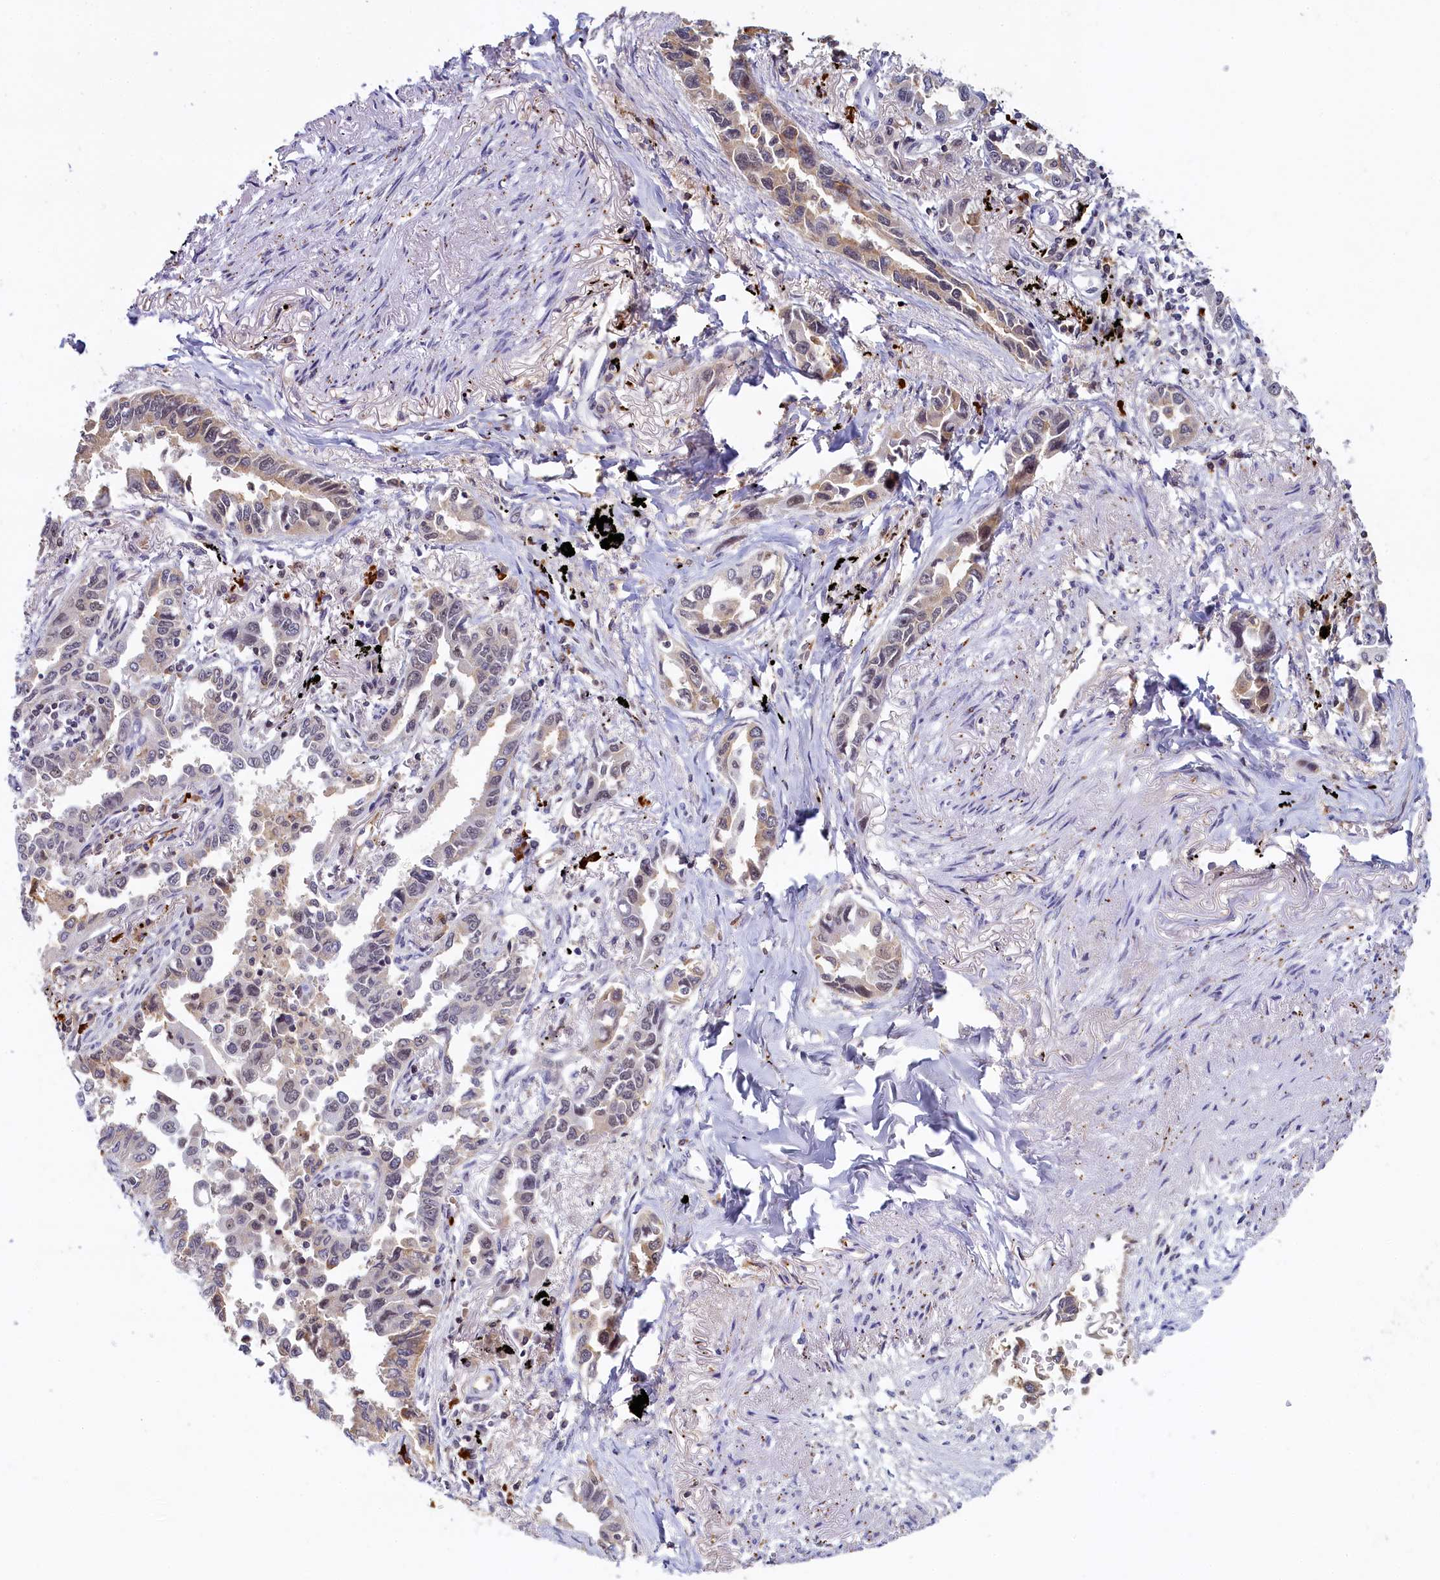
{"staining": {"intensity": "moderate", "quantity": "<25%", "location": "cytoplasmic/membranous"}, "tissue": "lung cancer", "cell_type": "Tumor cells", "image_type": "cancer", "snomed": [{"axis": "morphology", "description": "Adenocarcinoma, NOS"}, {"axis": "topography", "description": "Lung"}], "caption": "Immunohistochemical staining of lung cancer (adenocarcinoma) exhibits moderate cytoplasmic/membranous protein positivity in approximately <25% of tumor cells.", "gene": "INTS14", "patient": {"sex": "male", "age": 67}}